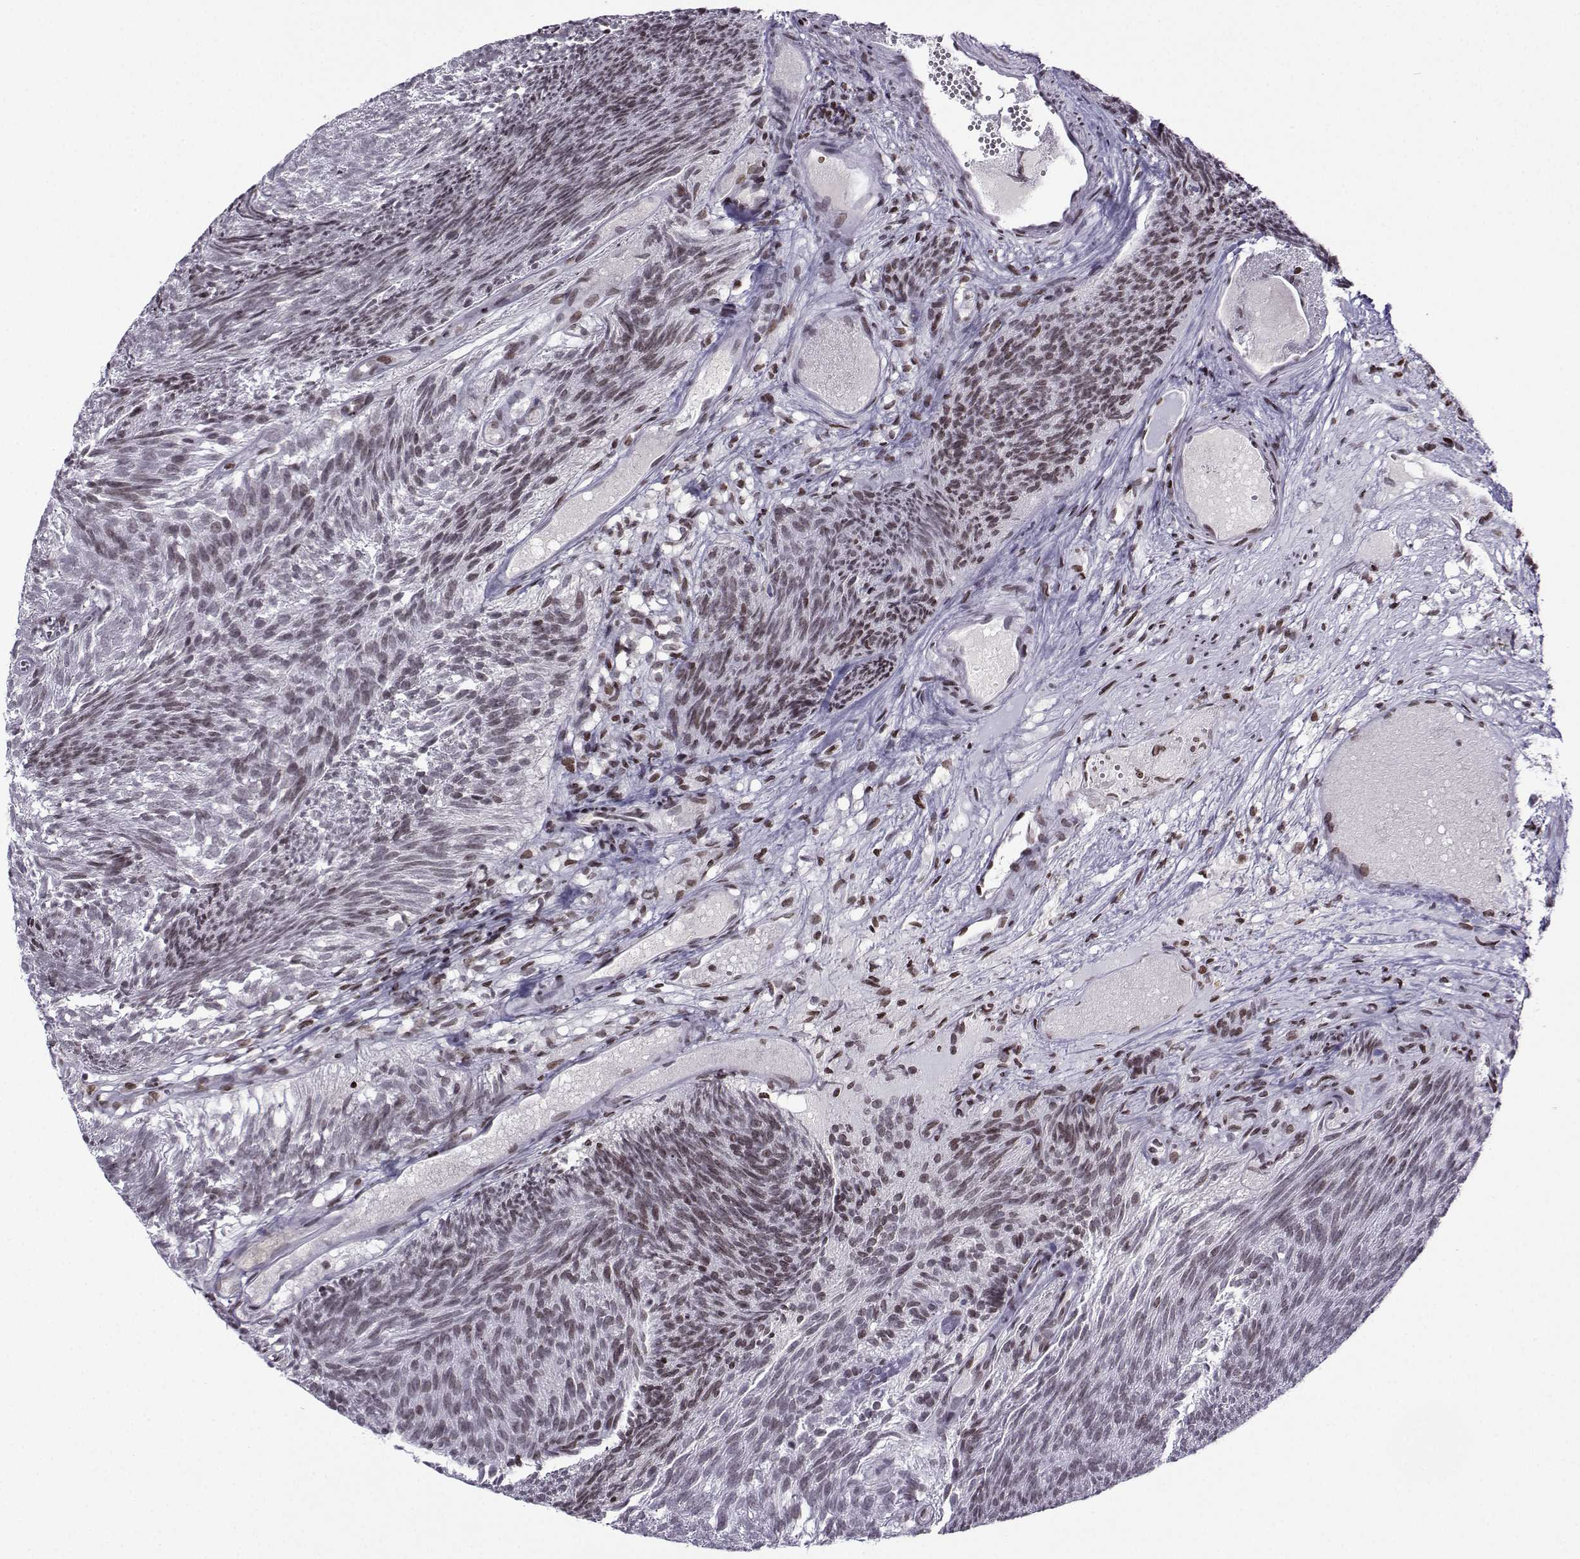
{"staining": {"intensity": "weak", "quantity": "<25%", "location": "nuclear"}, "tissue": "urothelial cancer", "cell_type": "Tumor cells", "image_type": "cancer", "snomed": [{"axis": "morphology", "description": "Urothelial carcinoma, Low grade"}, {"axis": "topography", "description": "Urinary bladder"}], "caption": "Immunohistochemistry (IHC) image of neoplastic tissue: urothelial cancer stained with DAB (3,3'-diaminobenzidine) shows no significant protein positivity in tumor cells.", "gene": "ZNF19", "patient": {"sex": "male", "age": 77}}